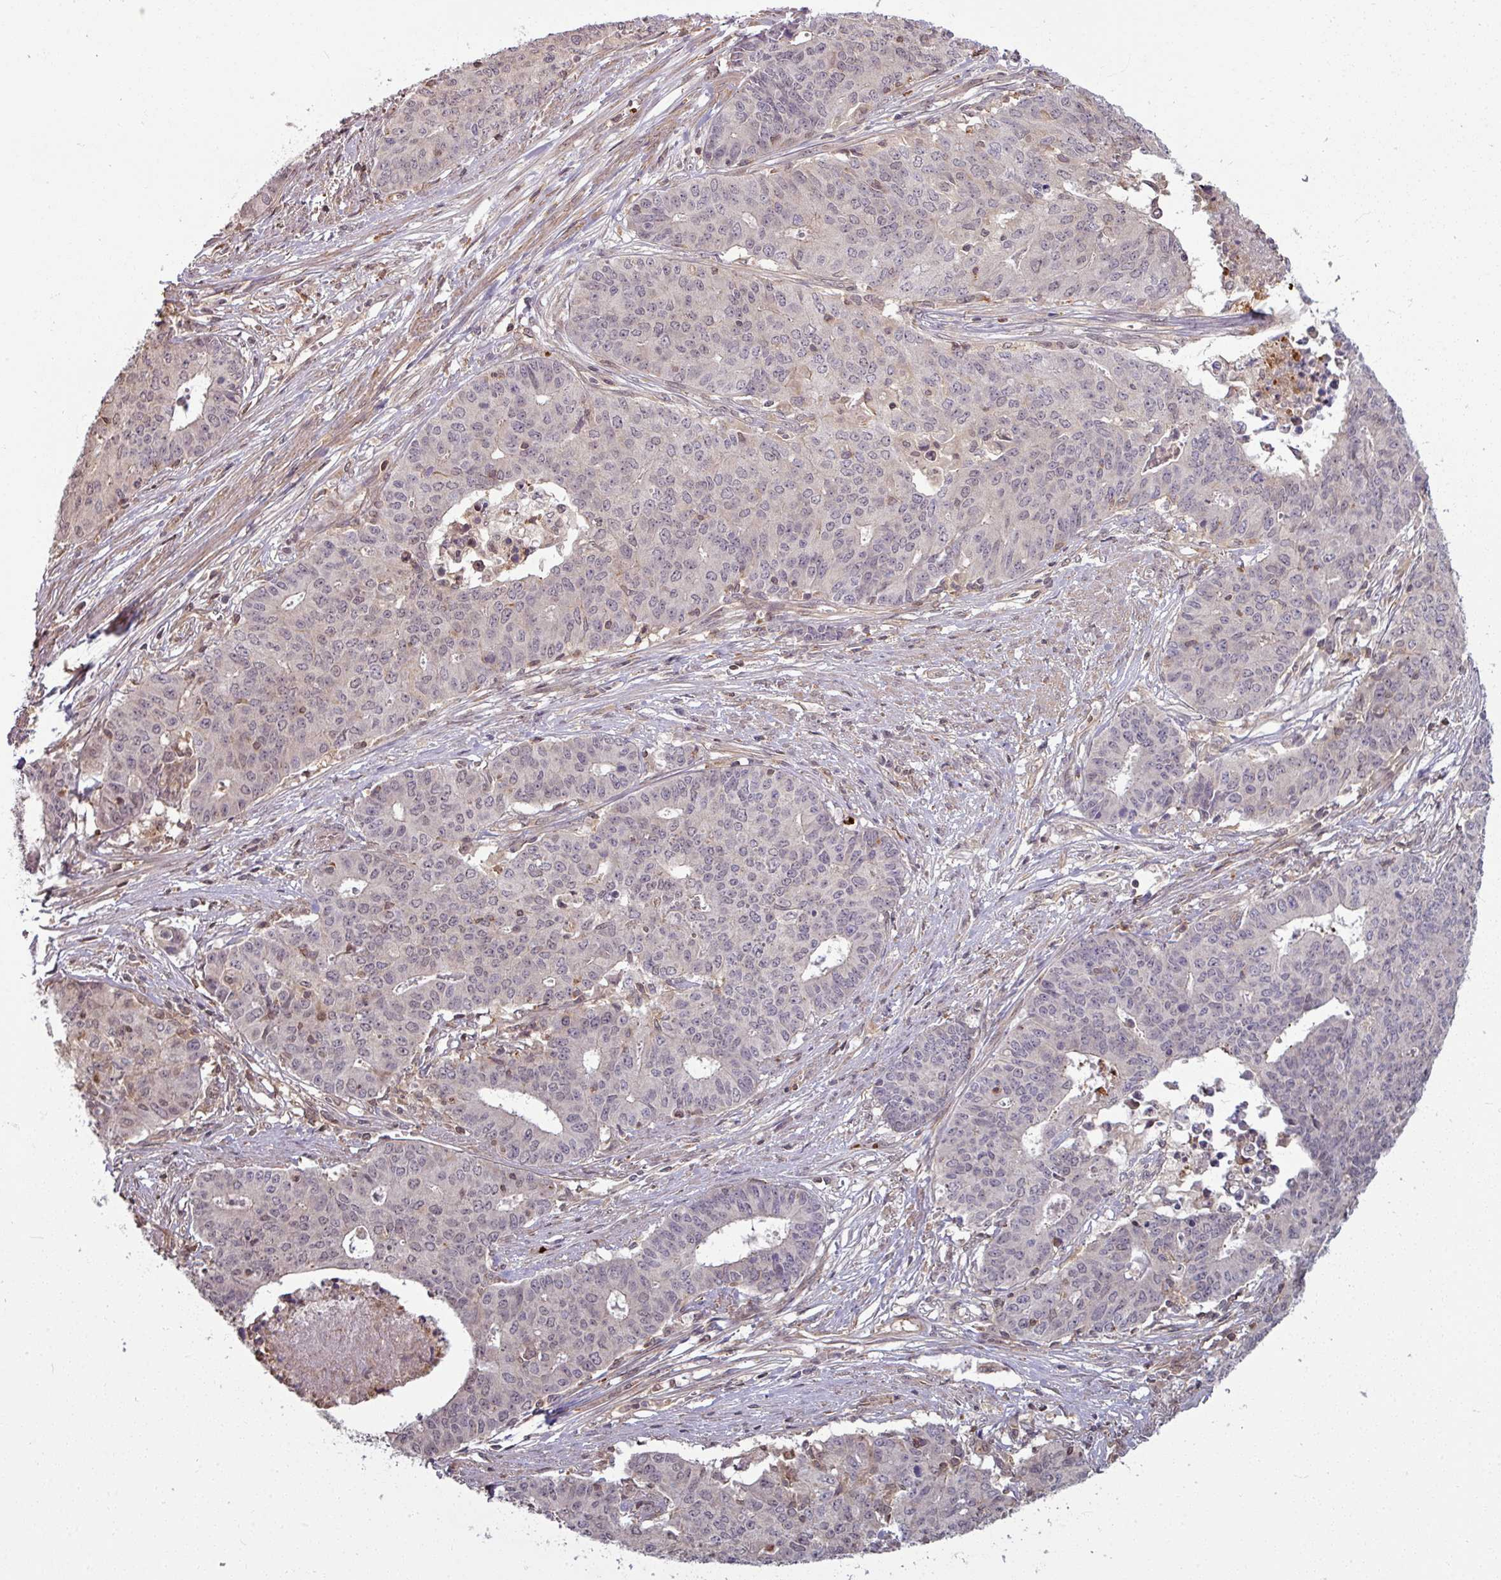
{"staining": {"intensity": "weak", "quantity": "<25%", "location": "cytoplasmic/membranous"}, "tissue": "endometrial cancer", "cell_type": "Tumor cells", "image_type": "cancer", "snomed": [{"axis": "morphology", "description": "Adenocarcinoma, NOS"}, {"axis": "topography", "description": "Endometrium"}], "caption": "The immunohistochemistry image has no significant expression in tumor cells of endometrial cancer (adenocarcinoma) tissue.", "gene": "TUSC3", "patient": {"sex": "female", "age": 59}}